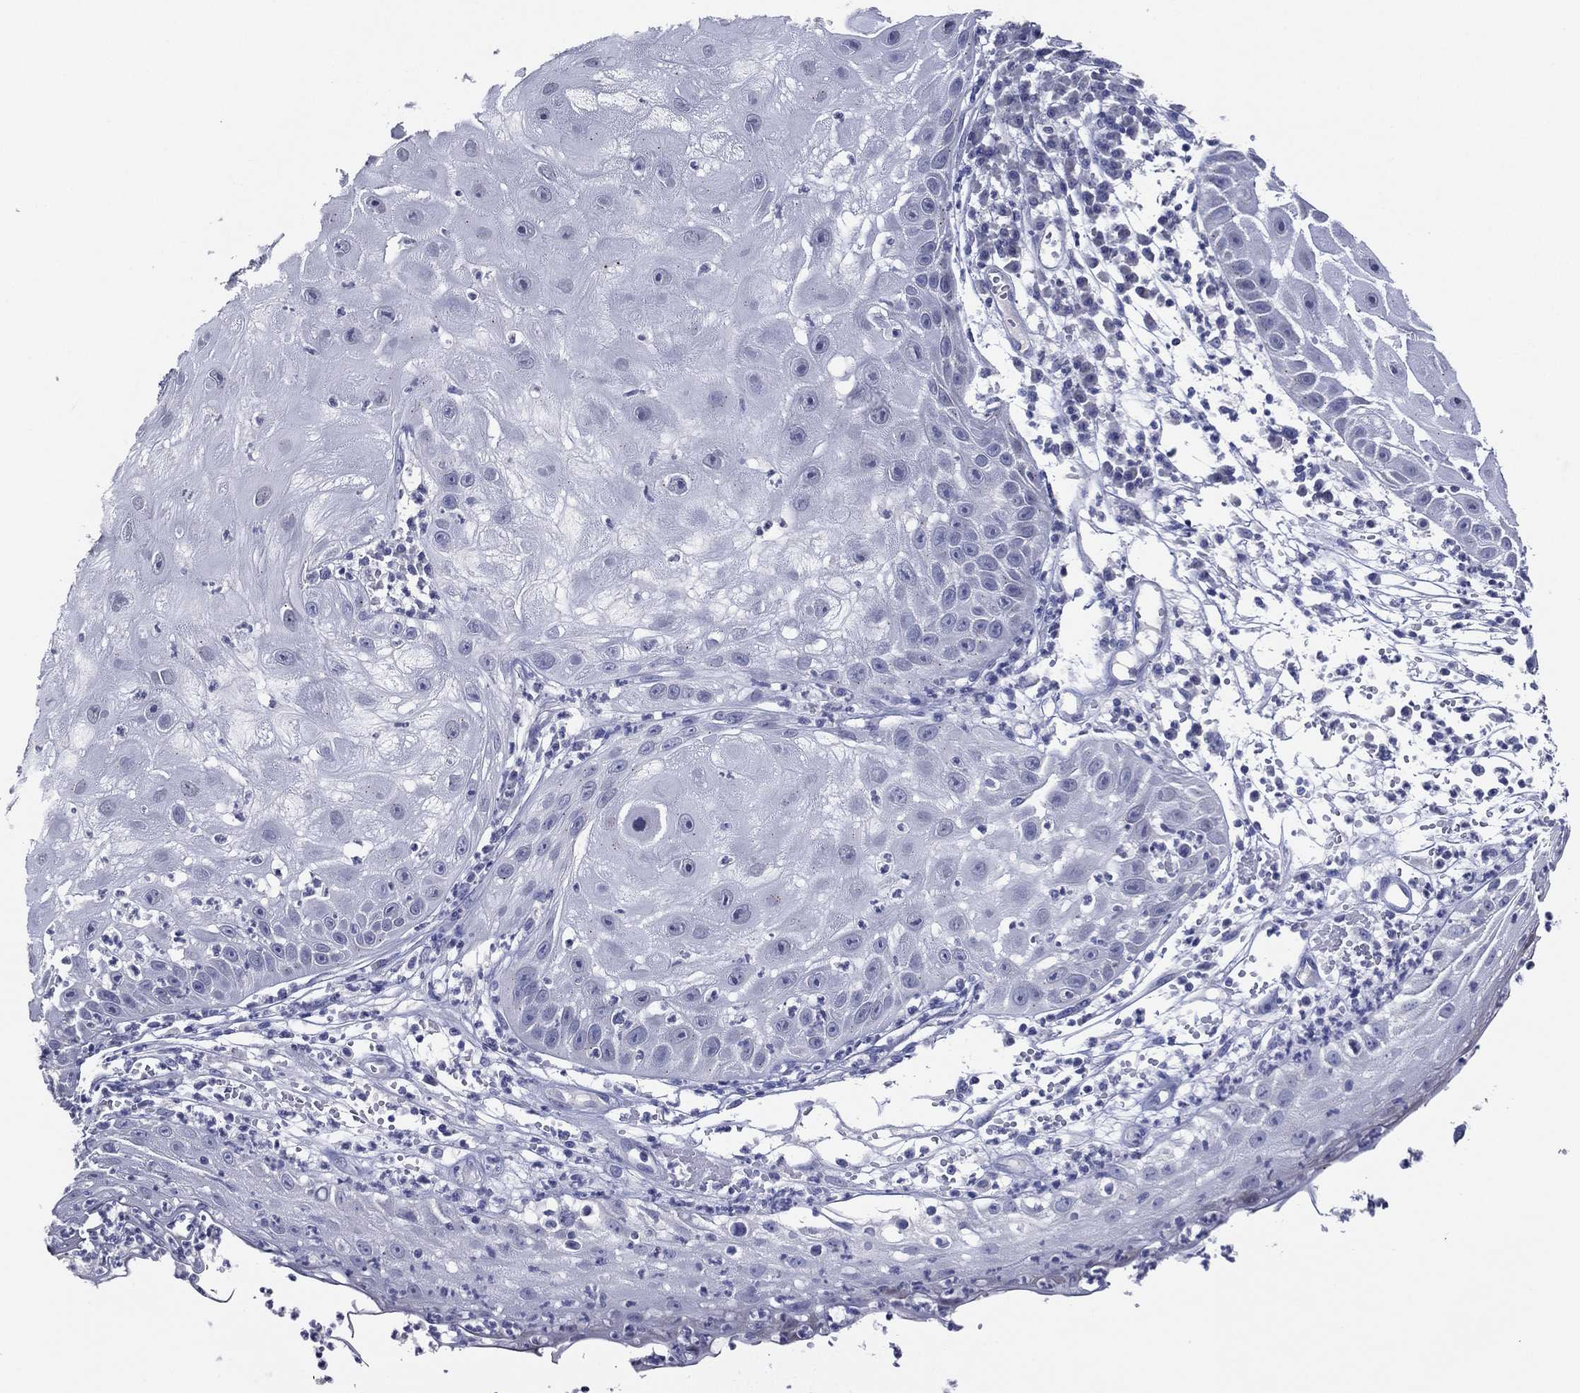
{"staining": {"intensity": "negative", "quantity": "none", "location": "none"}, "tissue": "skin cancer", "cell_type": "Tumor cells", "image_type": "cancer", "snomed": [{"axis": "morphology", "description": "Normal tissue, NOS"}, {"axis": "morphology", "description": "Squamous cell carcinoma, NOS"}, {"axis": "topography", "description": "Skin"}], "caption": "Tumor cells are negative for protein expression in human squamous cell carcinoma (skin). (Brightfield microscopy of DAB immunohistochemistry at high magnification).", "gene": "SLC13A4", "patient": {"sex": "male", "age": 79}}